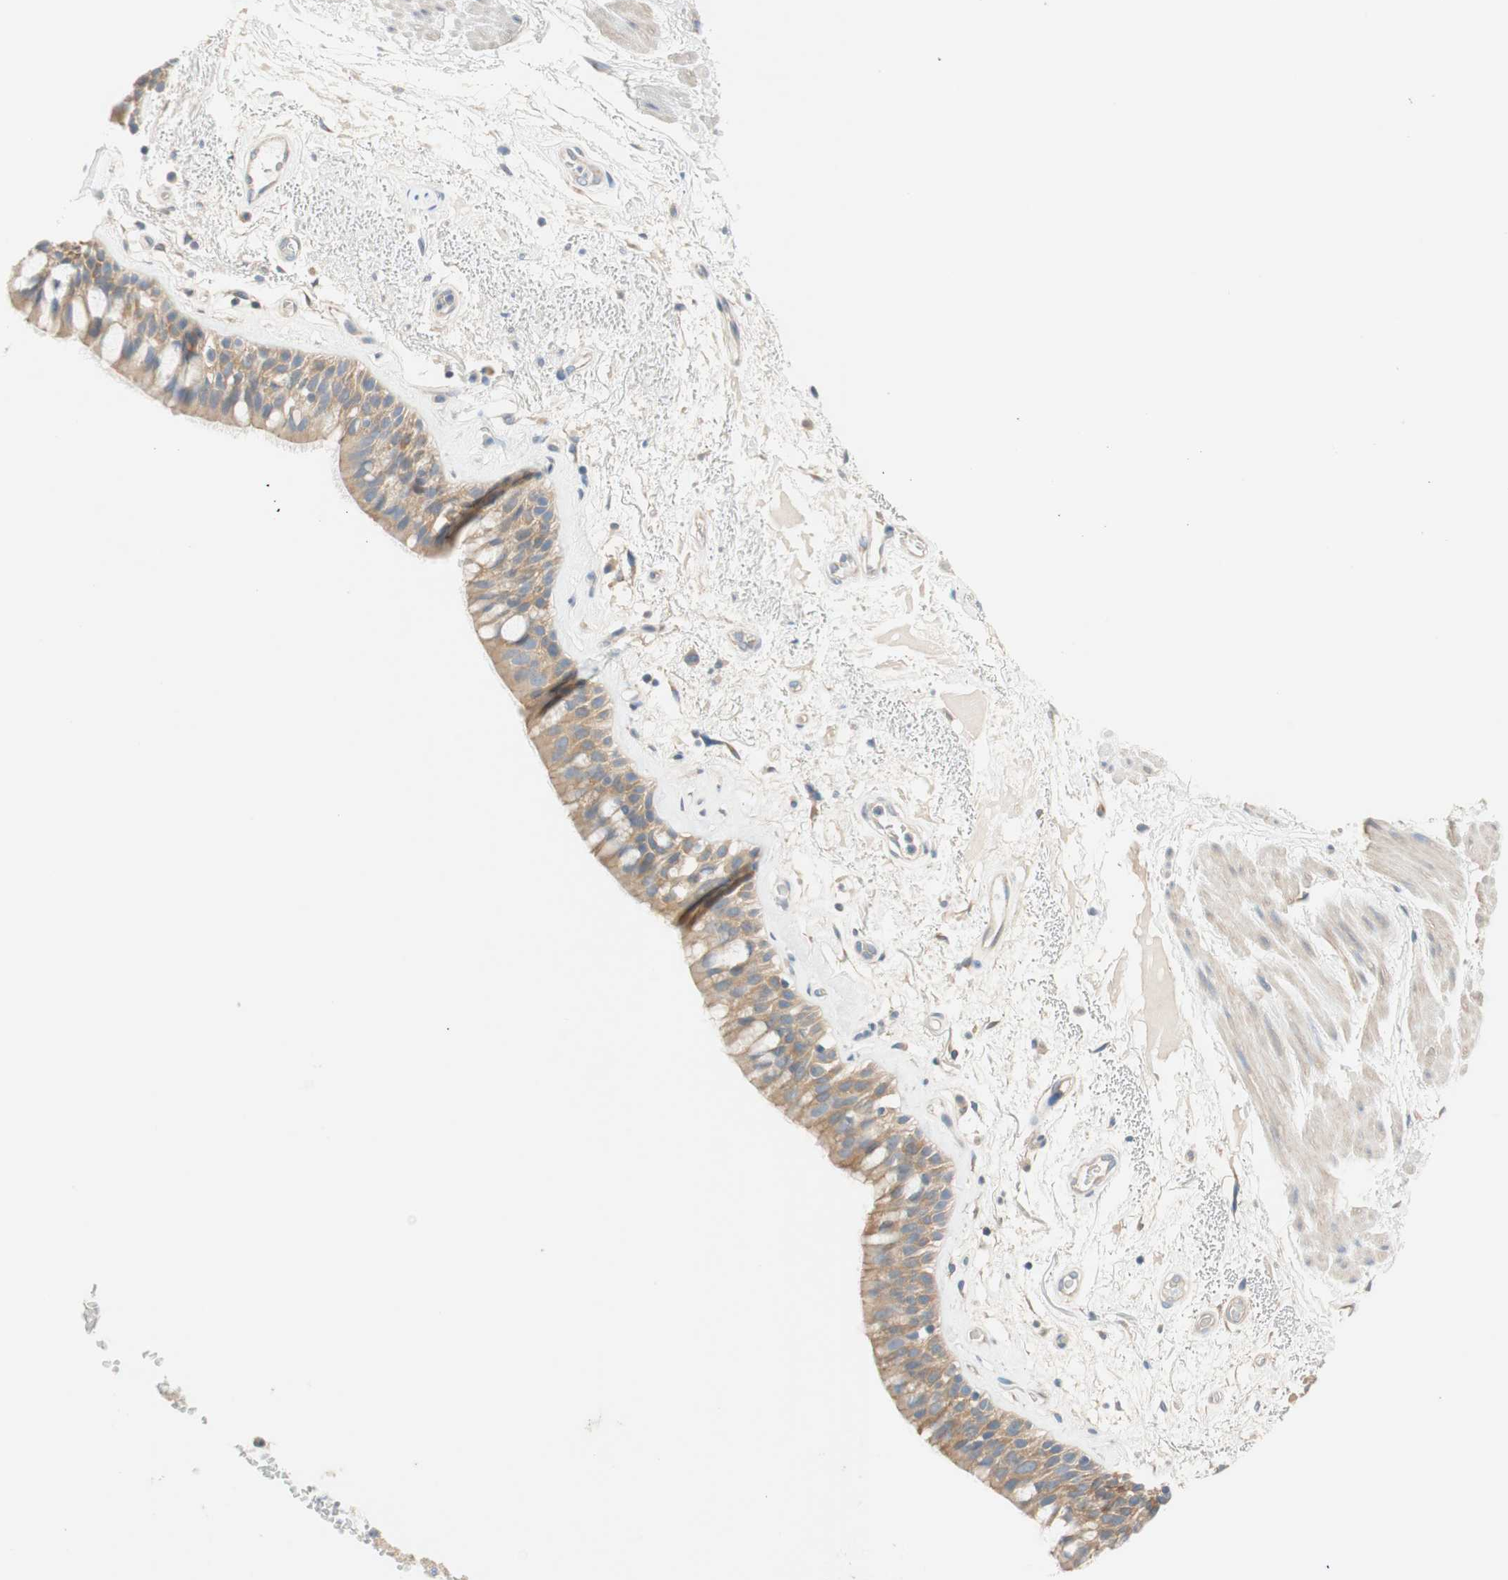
{"staining": {"intensity": "weak", "quantity": ">75%", "location": "cytoplasmic/membranous"}, "tissue": "bronchus", "cell_type": "Respiratory epithelial cells", "image_type": "normal", "snomed": [{"axis": "morphology", "description": "Normal tissue, NOS"}, {"axis": "topography", "description": "Bronchus"}], "caption": "Immunohistochemical staining of unremarkable bronchus demonstrates weak cytoplasmic/membranous protein expression in about >75% of respiratory epithelial cells.", "gene": "GLUL", "patient": {"sex": "male", "age": 66}}